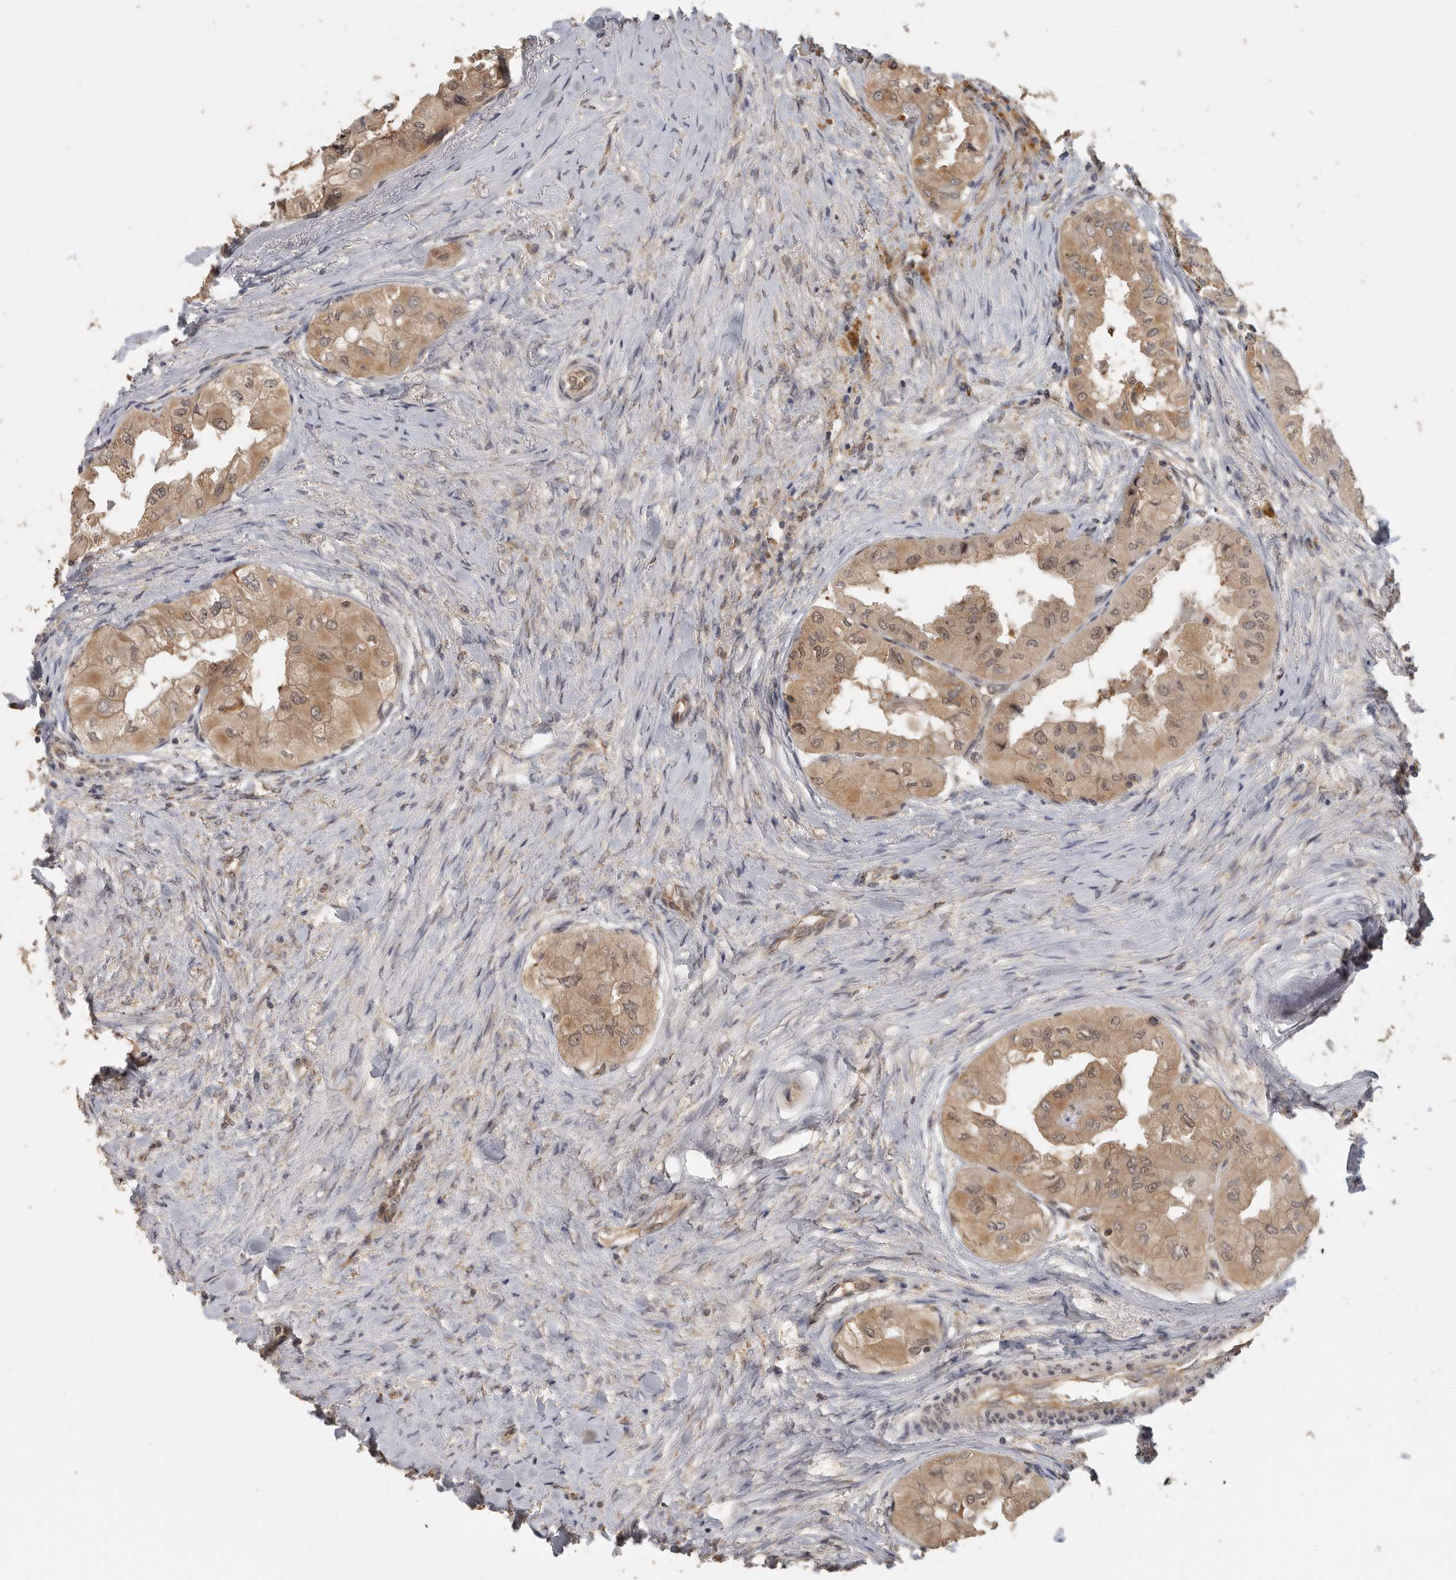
{"staining": {"intensity": "moderate", "quantity": ">75%", "location": "cytoplasmic/membranous,nuclear"}, "tissue": "thyroid cancer", "cell_type": "Tumor cells", "image_type": "cancer", "snomed": [{"axis": "morphology", "description": "Papillary adenocarcinoma, NOS"}, {"axis": "topography", "description": "Thyroid gland"}], "caption": "Immunohistochemistry (IHC) (DAB) staining of papillary adenocarcinoma (thyroid) exhibits moderate cytoplasmic/membranous and nuclear protein positivity in approximately >75% of tumor cells.", "gene": "CCT8", "patient": {"sex": "female", "age": 59}}